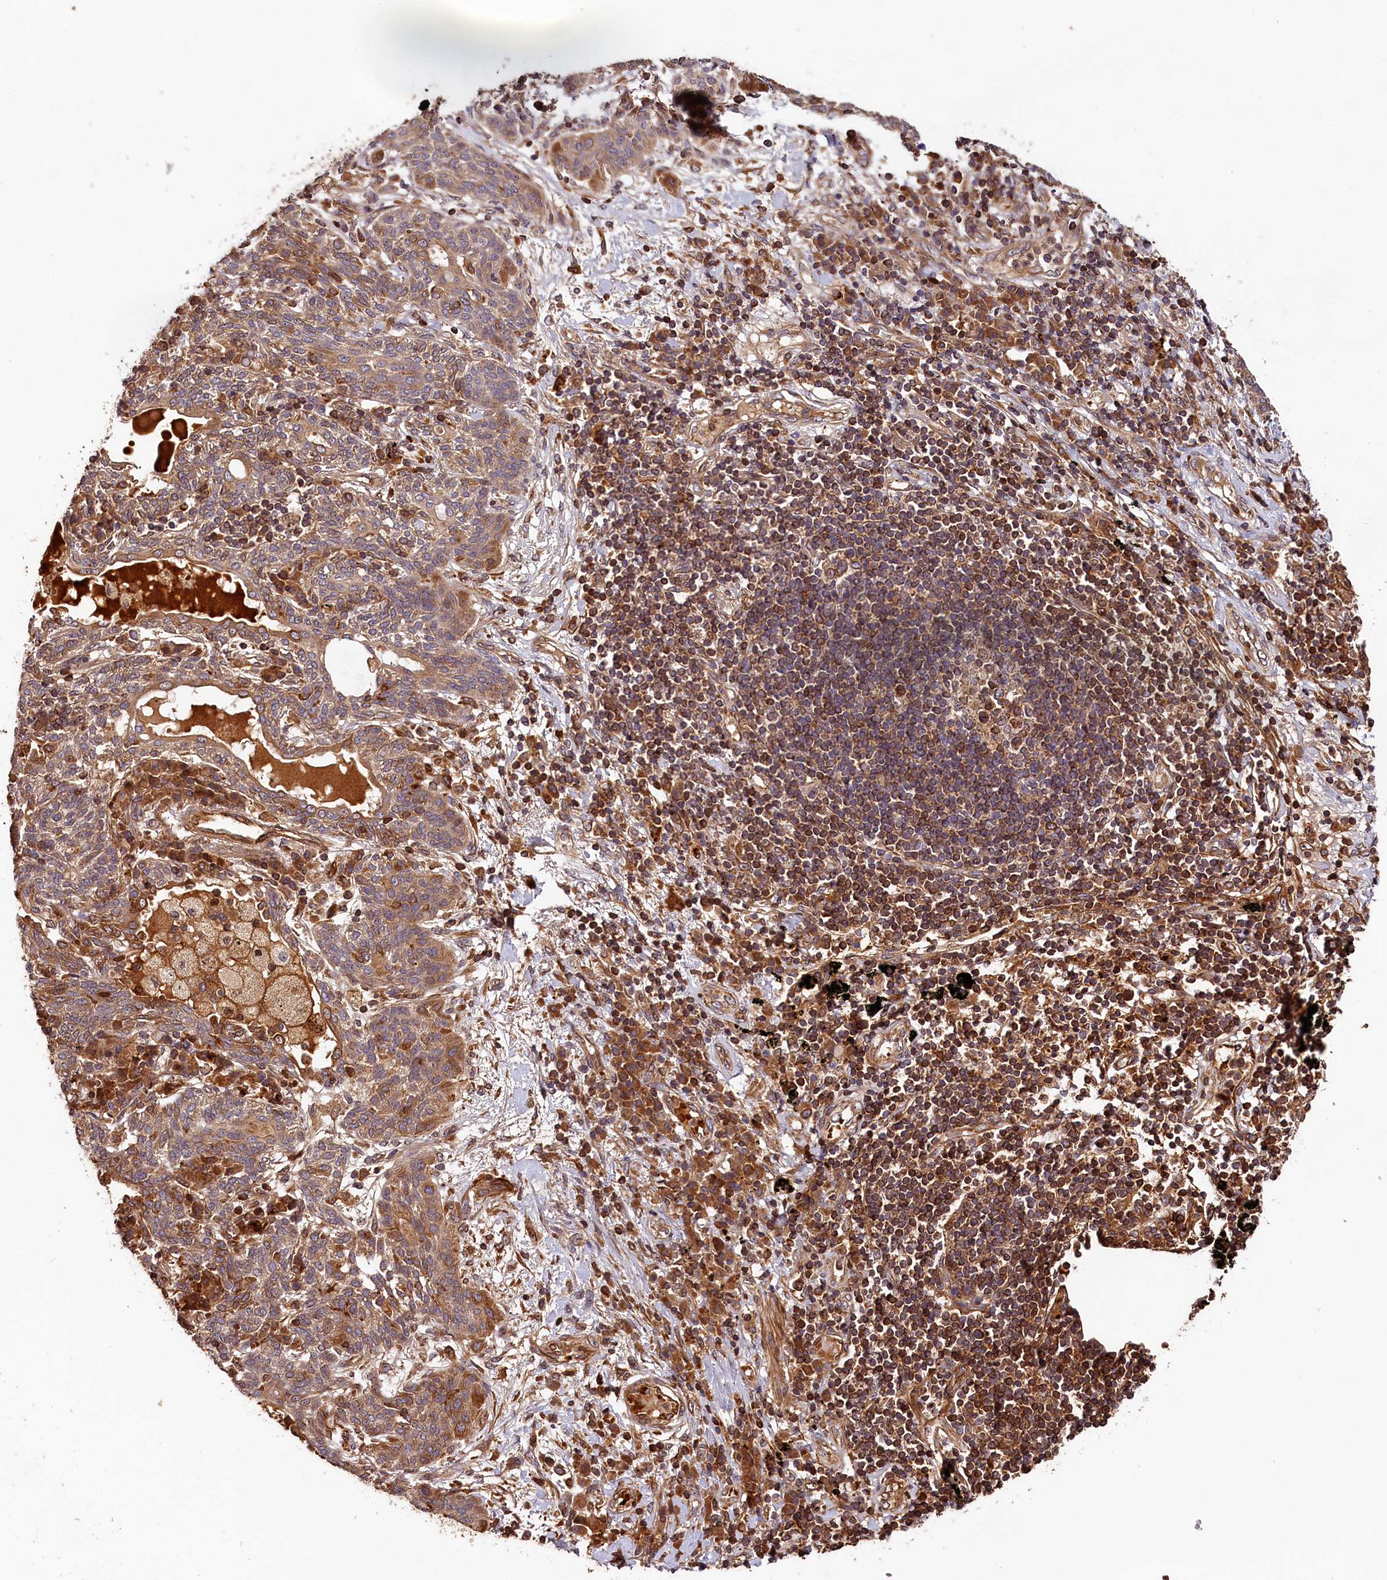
{"staining": {"intensity": "moderate", "quantity": ">75%", "location": "cytoplasmic/membranous"}, "tissue": "lung cancer", "cell_type": "Tumor cells", "image_type": "cancer", "snomed": [{"axis": "morphology", "description": "Squamous cell carcinoma, NOS"}, {"axis": "topography", "description": "Lung"}], "caption": "Squamous cell carcinoma (lung) stained with DAB IHC reveals medium levels of moderate cytoplasmic/membranous staining in approximately >75% of tumor cells.", "gene": "HMOX2", "patient": {"sex": "female", "age": 70}}